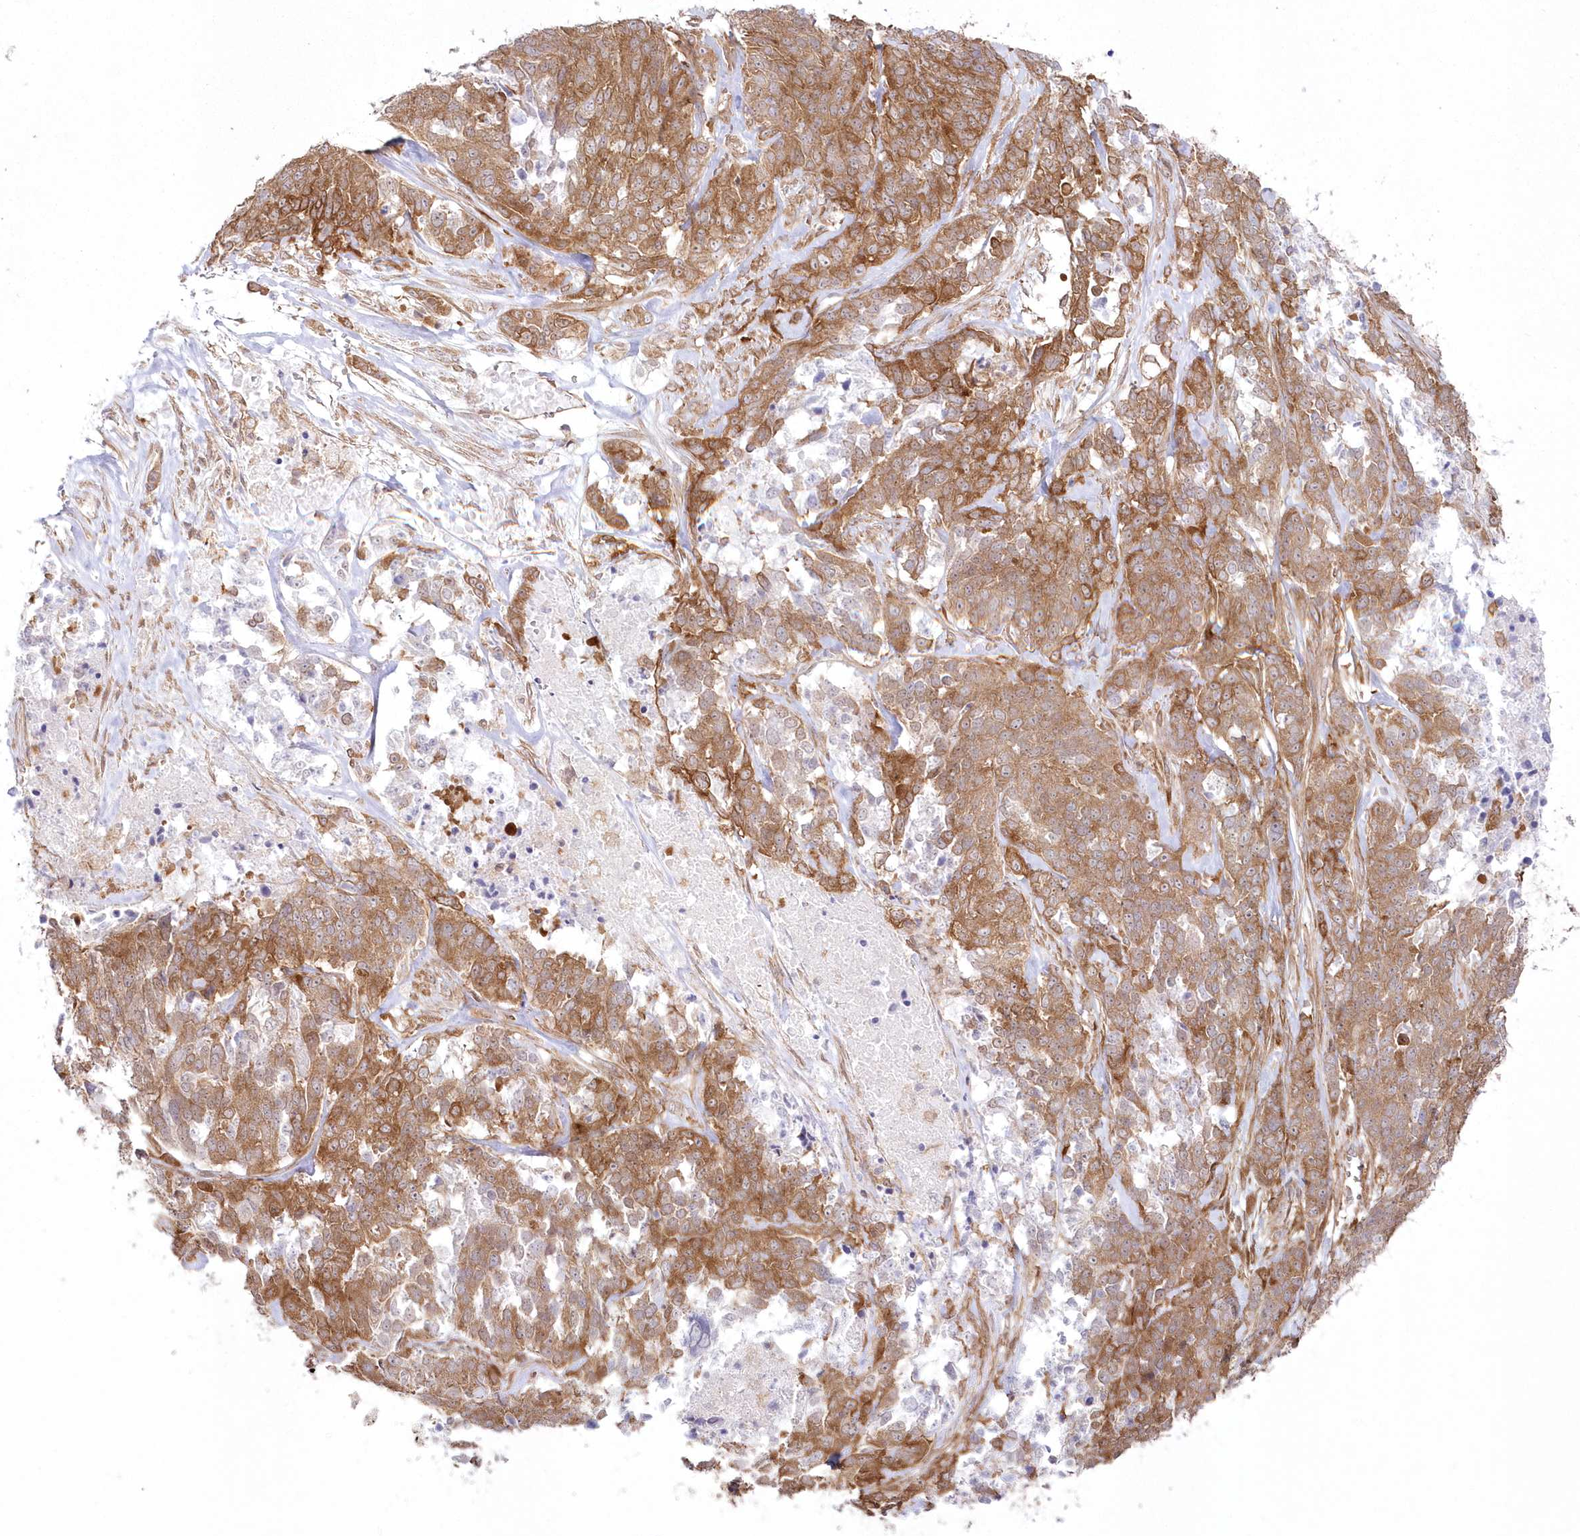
{"staining": {"intensity": "strong", "quantity": ">75%", "location": "cytoplasmic/membranous"}, "tissue": "ovarian cancer", "cell_type": "Tumor cells", "image_type": "cancer", "snomed": [{"axis": "morphology", "description": "Cystadenocarcinoma, serous, NOS"}, {"axis": "topography", "description": "Ovary"}], "caption": "Immunohistochemistry histopathology image of neoplastic tissue: ovarian serous cystadenocarcinoma stained using immunohistochemistry (IHC) demonstrates high levels of strong protein expression localized specifically in the cytoplasmic/membranous of tumor cells, appearing as a cytoplasmic/membranous brown color.", "gene": "SH3PXD2B", "patient": {"sex": "female", "age": 44}}